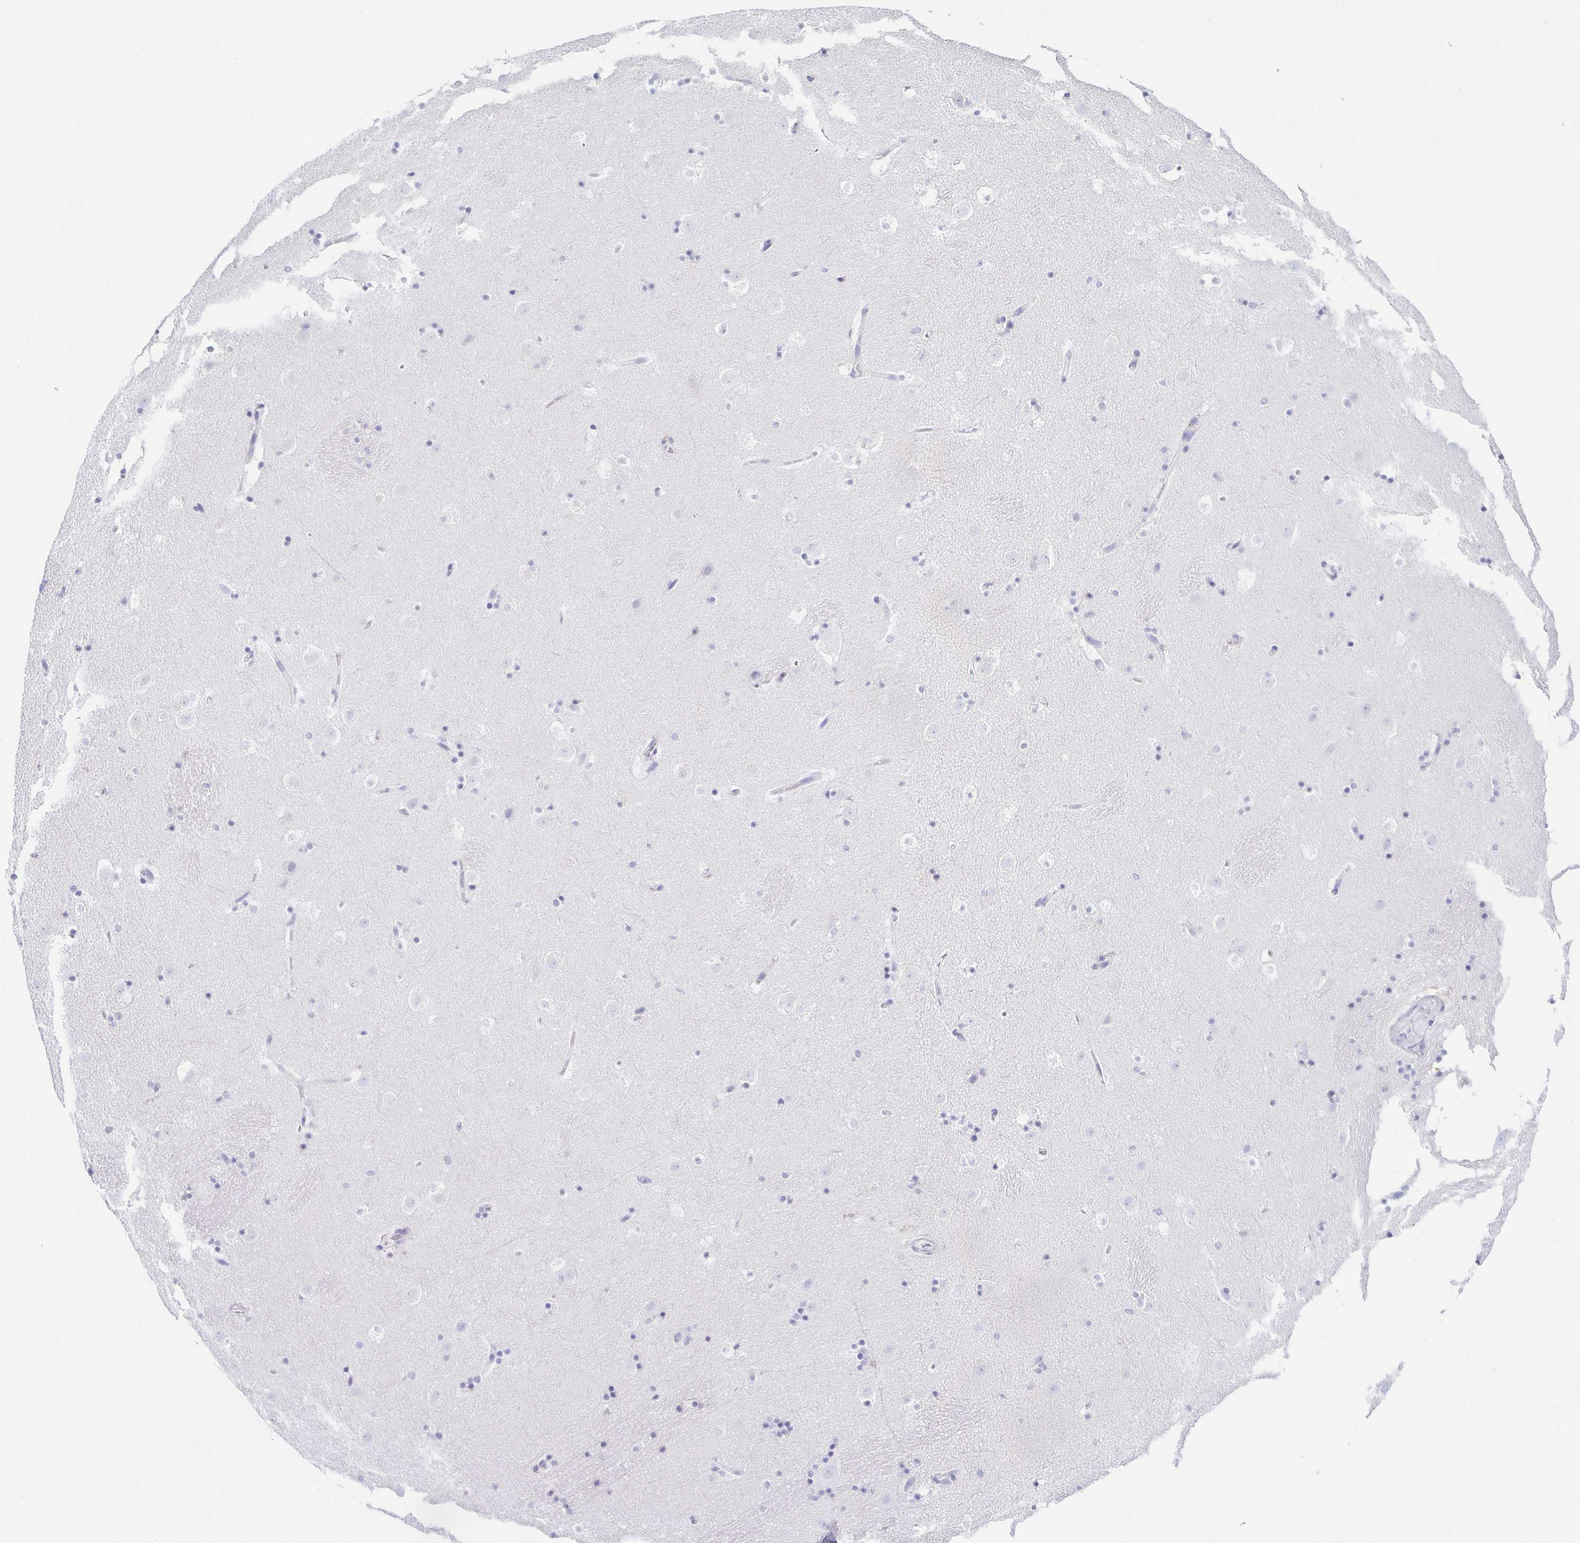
{"staining": {"intensity": "negative", "quantity": "none", "location": "none"}, "tissue": "caudate", "cell_type": "Glial cells", "image_type": "normal", "snomed": [{"axis": "morphology", "description": "Normal tissue, NOS"}, {"axis": "topography", "description": "Lateral ventricle wall"}], "caption": "Protein analysis of unremarkable caudate shows no significant positivity in glial cells.", "gene": "A1BG", "patient": {"sex": "male", "age": 37}}